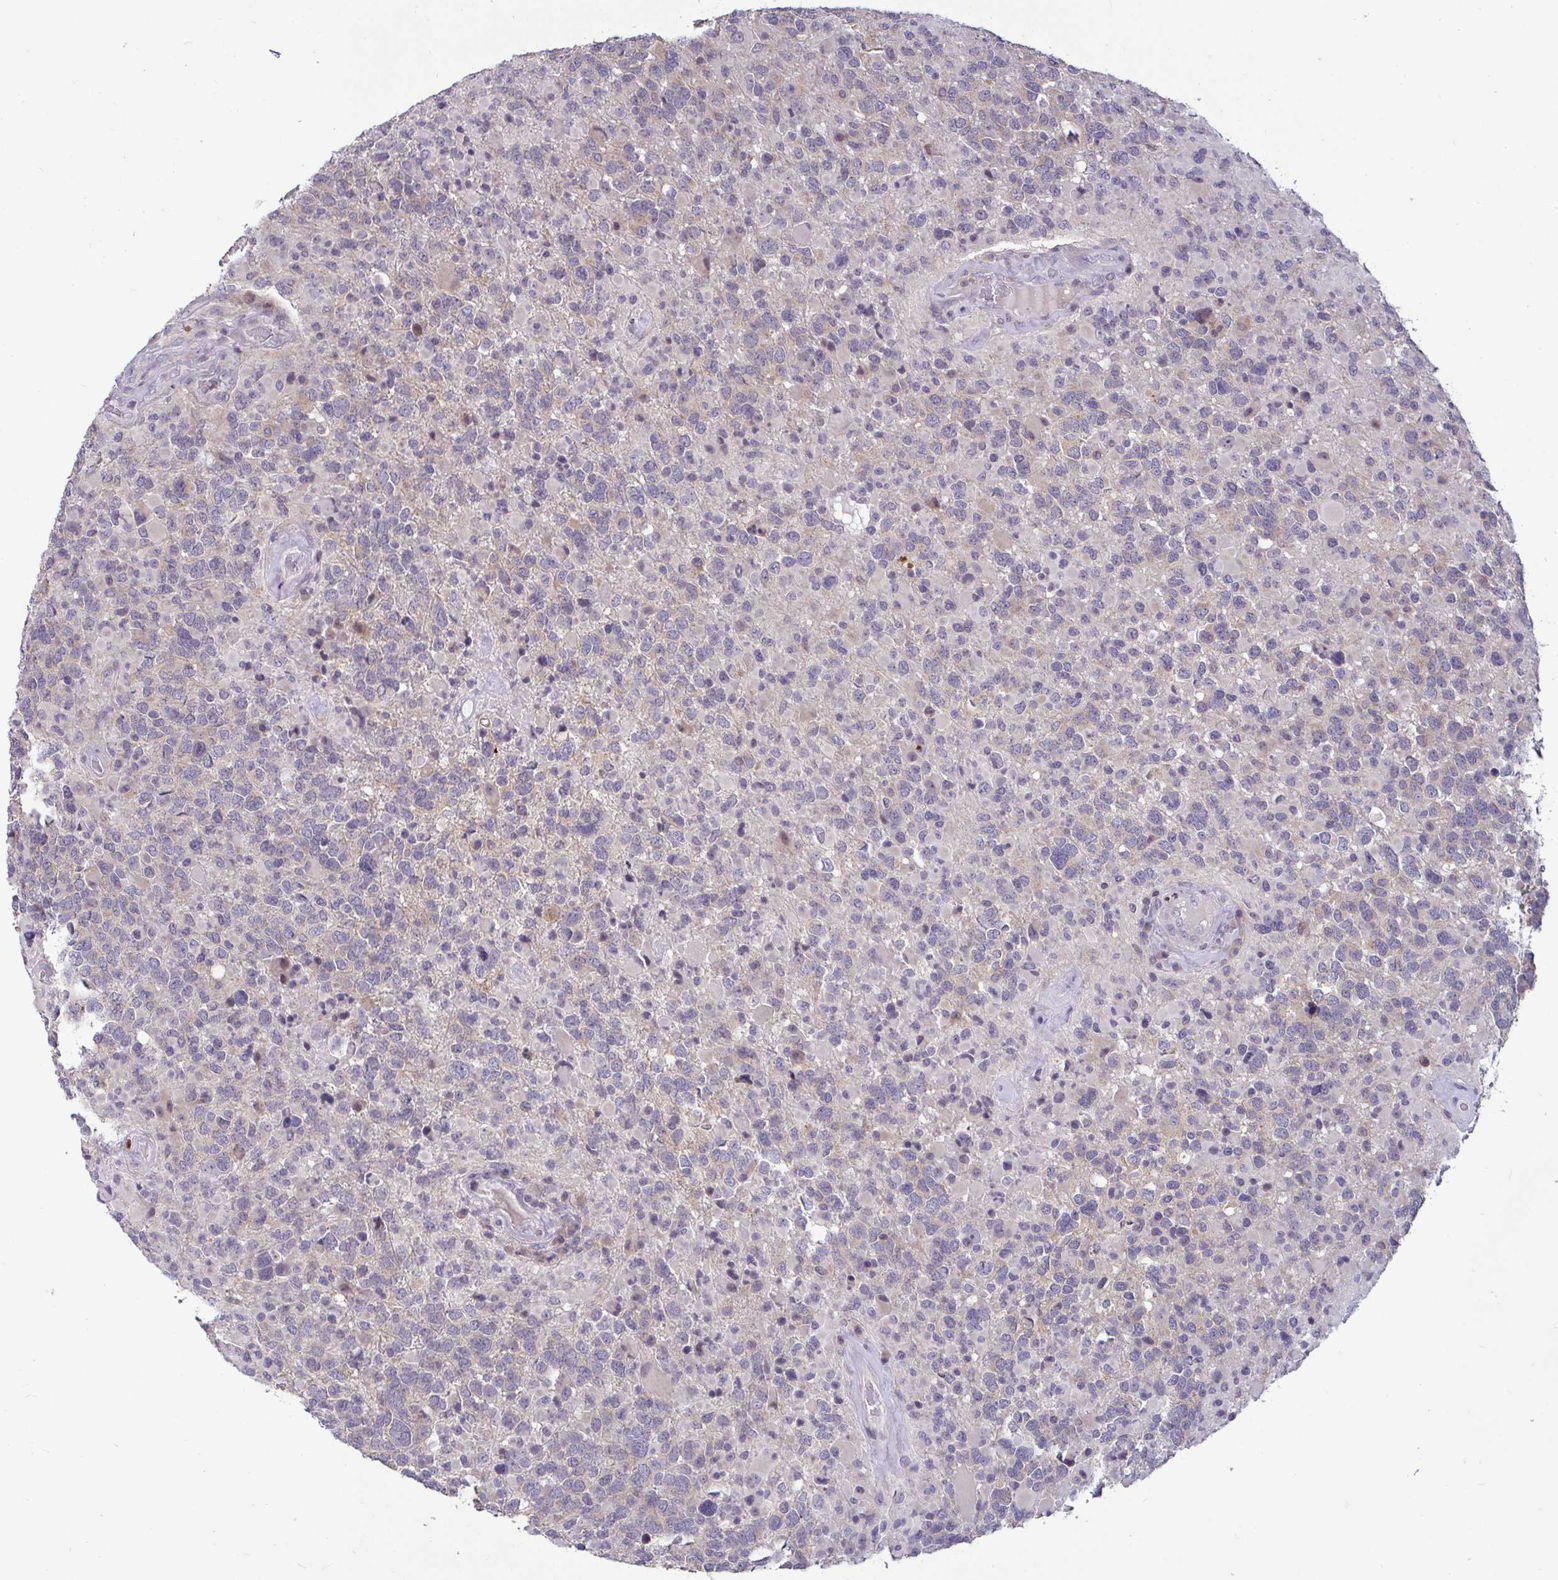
{"staining": {"intensity": "negative", "quantity": "none", "location": "none"}, "tissue": "glioma", "cell_type": "Tumor cells", "image_type": "cancer", "snomed": [{"axis": "morphology", "description": "Glioma, malignant, High grade"}, {"axis": "topography", "description": "Brain"}], "caption": "Immunohistochemistry (IHC) of glioma reveals no expression in tumor cells.", "gene": "GSTM1", "patient": {"sex": "female", "age": 40}}